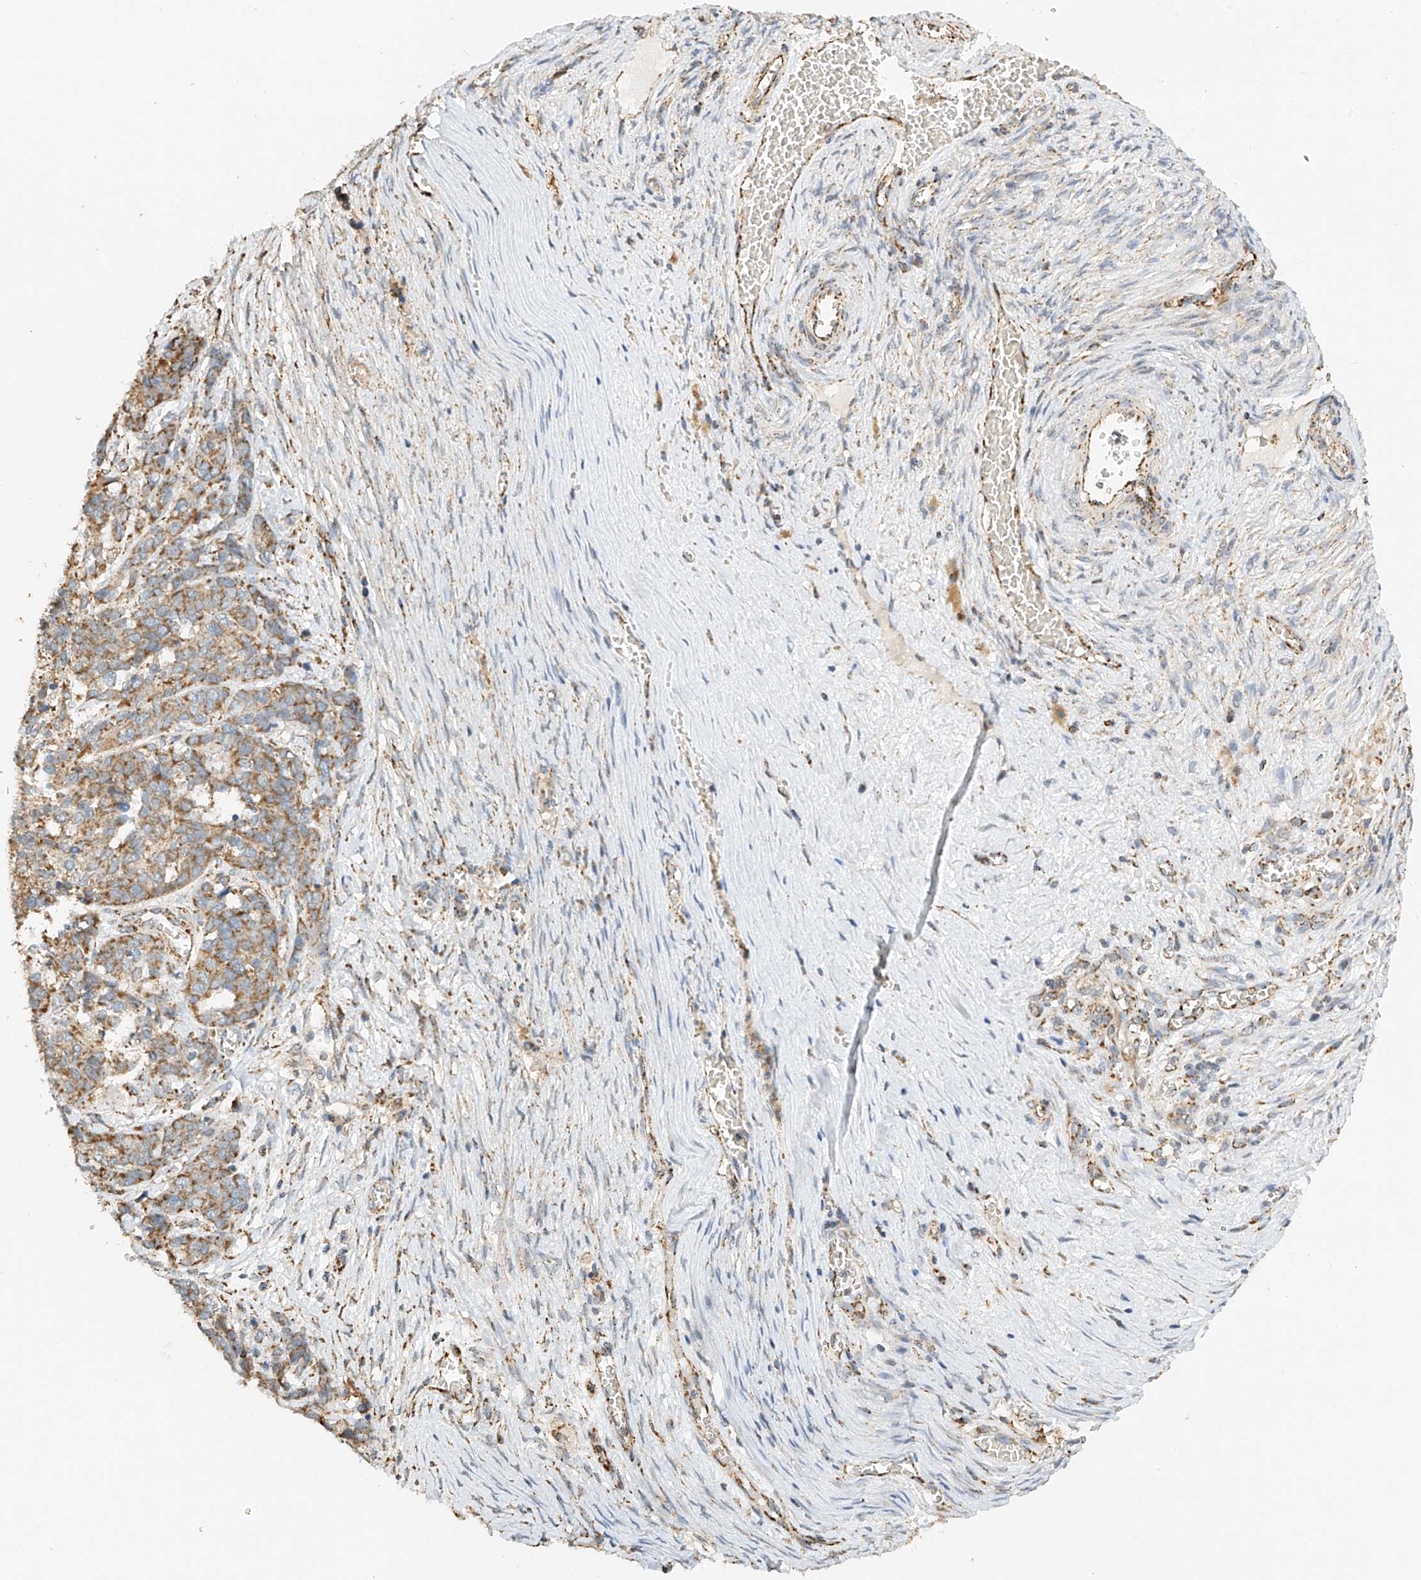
{"staining": {"intensity": "moderate", "quantity": ">75%", "location": "cytoplasmic/membranous"}, "tissue": "ovarian cancer", "cell_type": "Tumor cells", "image_type": "cancer", "snomed": [{"axis": "morphology", "description": "Cystadenocarcinoma, serous, NOS"}, {"axis": "topography", "description": "Ovary"}], "caption": "Immunohistochemistry image of ovarian serous cystadenocarcinoma stained for a protein (brown), which displays medium levels of moderate cytoplasmic/membranous positivity in about >75% of tumor cells.", "gene": "YIPF7", "patient": {"sex": "female", "age": 44}}